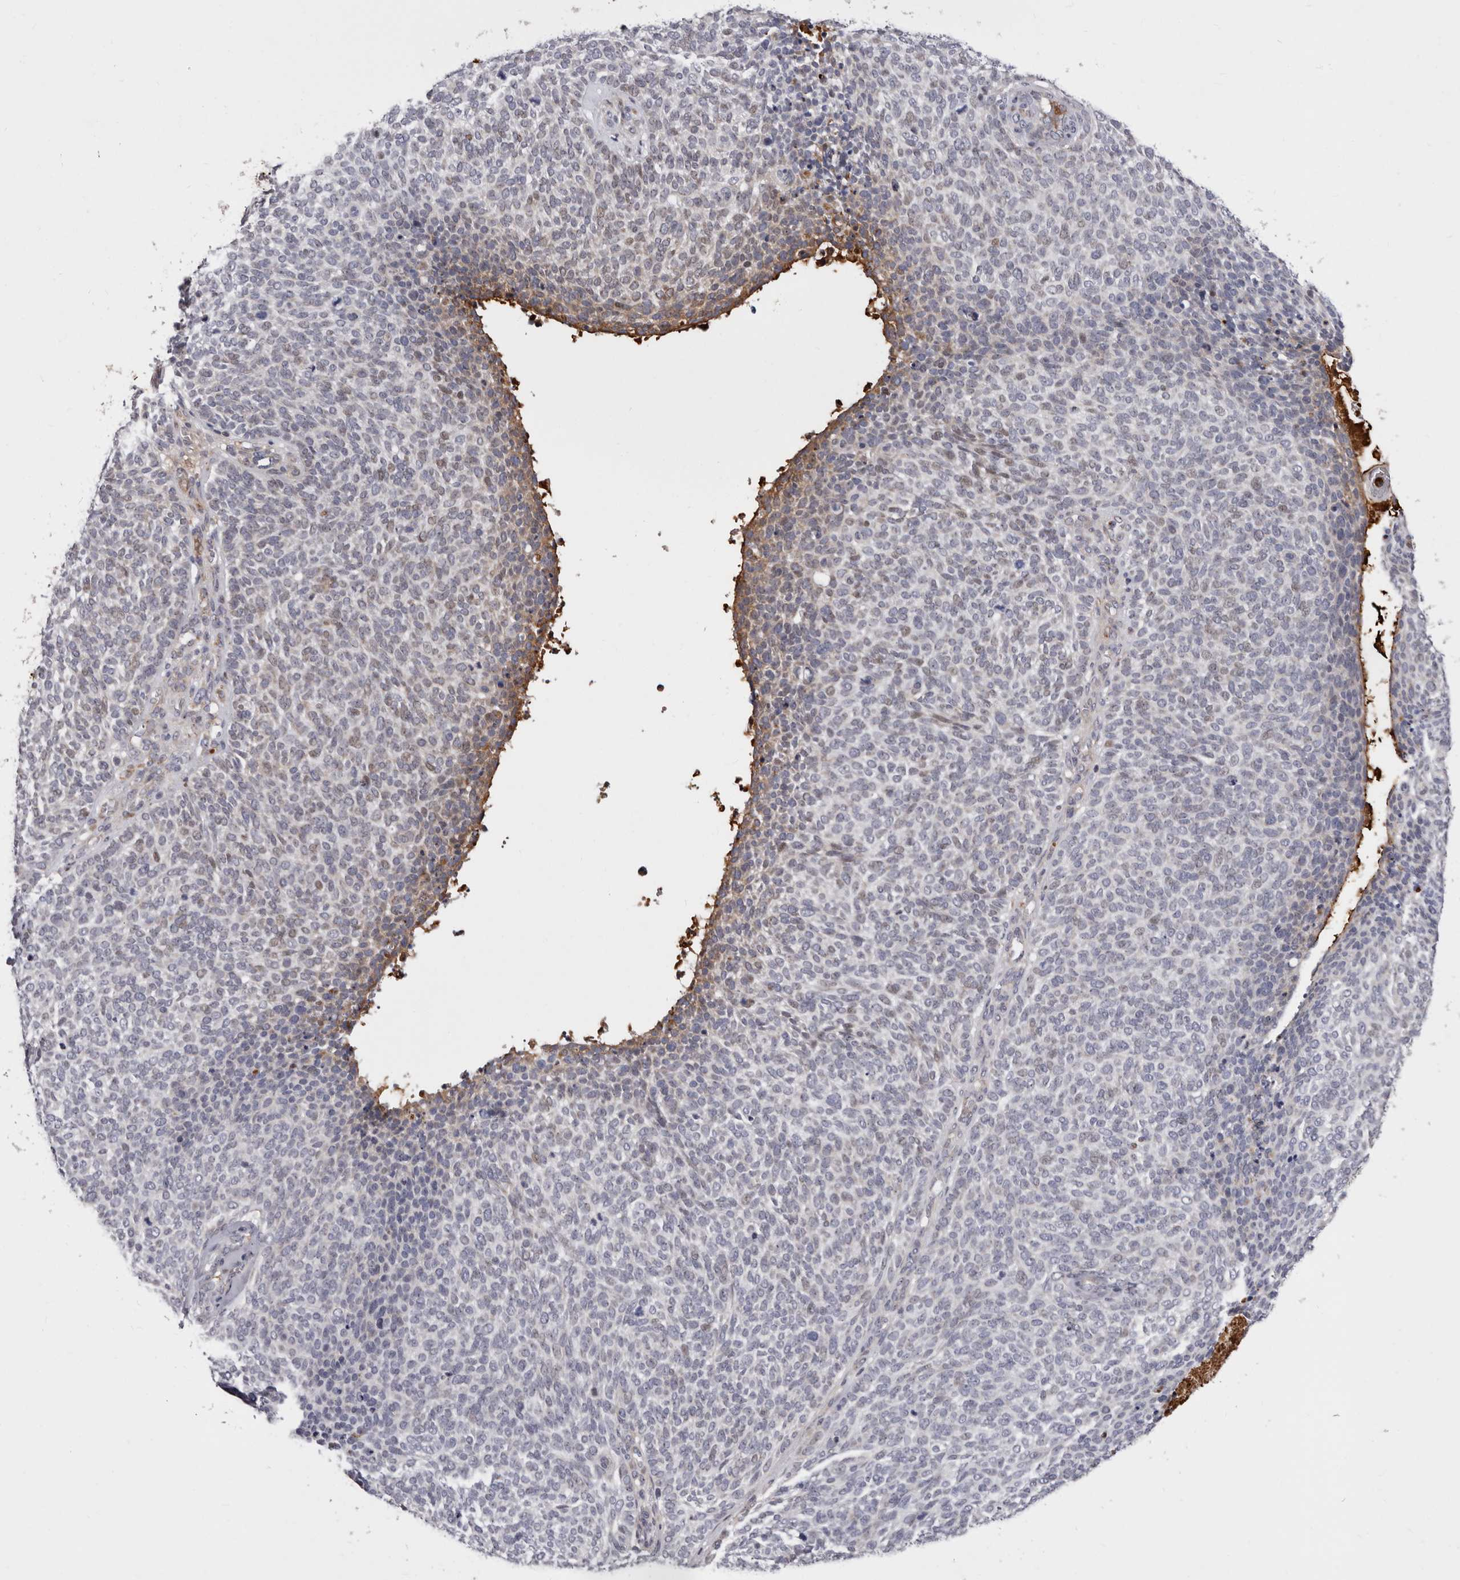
{"staining": {"intensity": "moderate", "quantity": "<25%", "location": "cytoplasmic/membranous"}, "tissue": "skin cancer", "cell_type": "Tumor cells", "image_type": "cancer", "snomed": [{"axis": "morphology", "description": "Squamous cell carcinoma, NOS"}, {"axis": "topography", "description": "Skin"}], "caption": "There is low levels of moderate cytoplasmic/membranous positivity in tumor cells of skin cancer (squamous cell carcinoma), as demonstrated by immunohistochemical staining (brown color).", "gene": "NUBPL", "patient": {"sex": "female", "age": 90}}